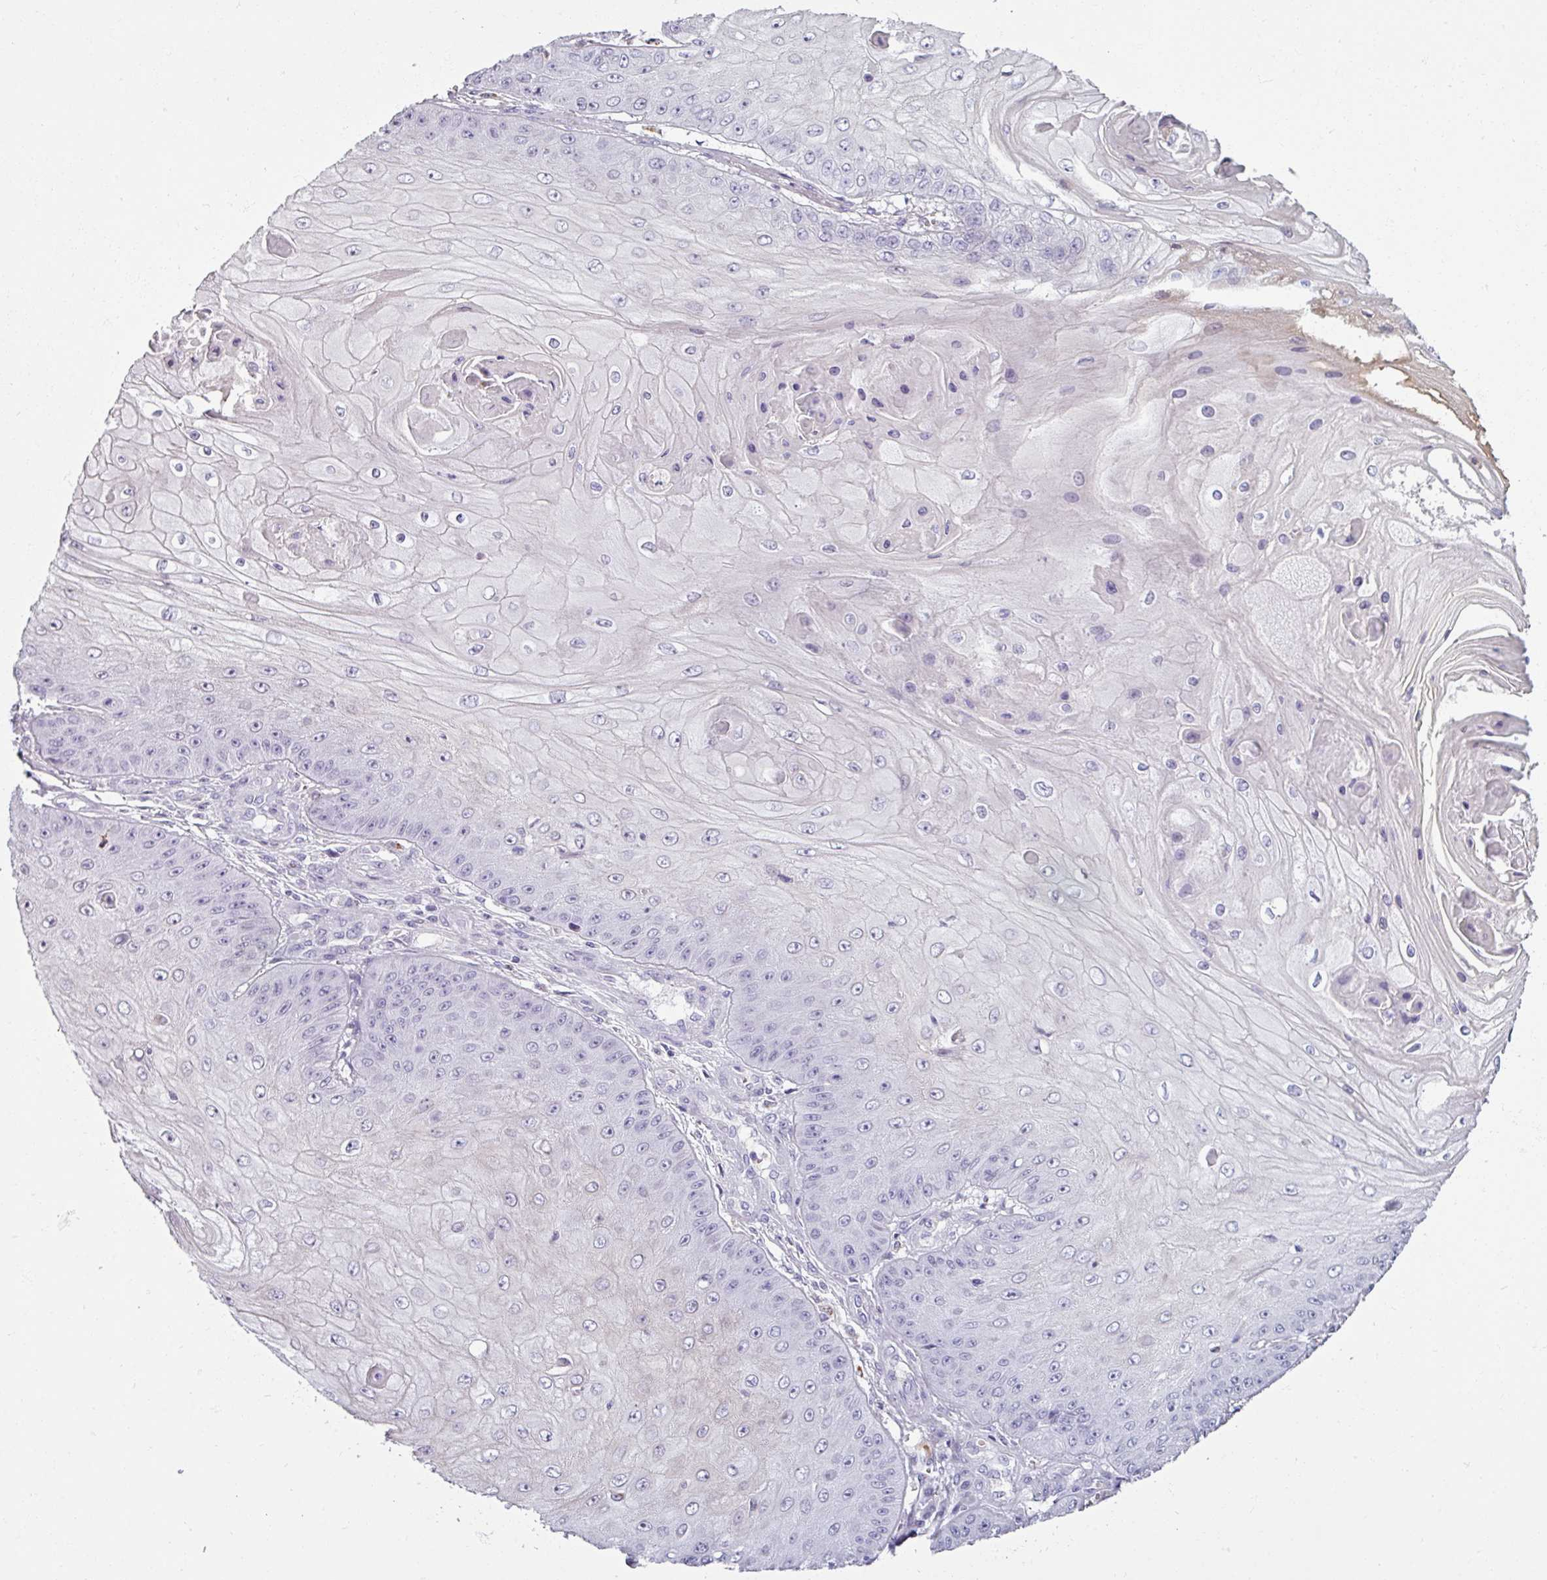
{"staining": {"intensity": "negative", "quantity": "none", "location": "none"}, "tissue": "skin cancer", "cell_type": "Tumor cells", "image_type": "cancer", "snomed": [{"axis": "morphology", "description": "Squamous cell carcinoma, NOS"}, {"axis": "topography", "description": "Skin"}], "caption": "IHC micrograph of neoplastic tissue: human skin cancer stained with DAB (3,3'-diaminobenzidine) reveals no significant protein staining in tumor cells.", "gene": "SPESP1", "patient": {"sex": "male", "age": 70}}